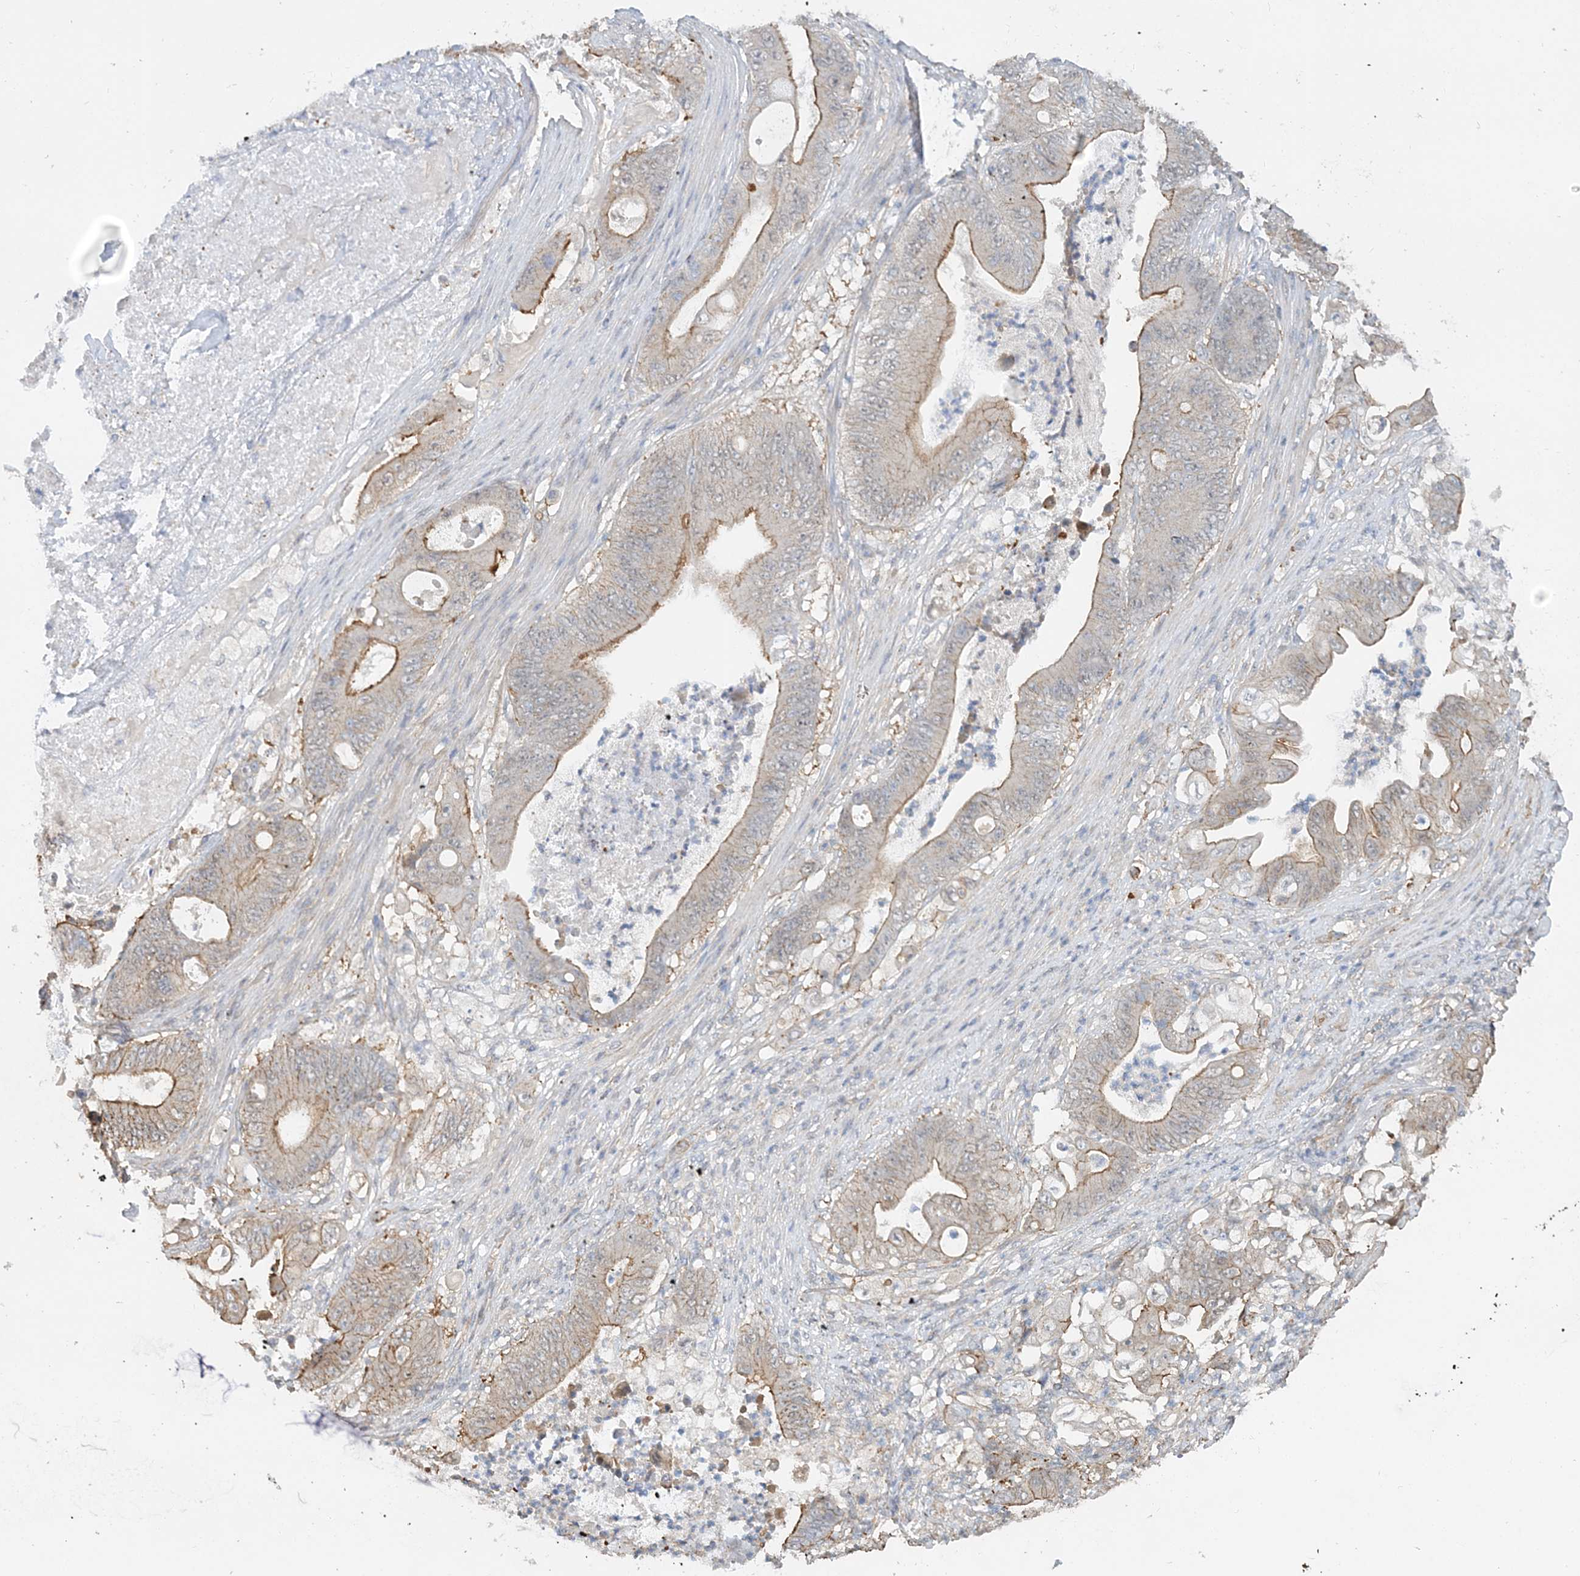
{"staining": {"intensity": "moderate", "quantity": "<25%", "location": "cytoplasmic/membranous"}, "tissue": "stomach cancer", "cell_type": "Tumor cells", "image_type": "cancer", "snomed": [{"axis": "morphology", "description": "Adenocarcinoma, NOS"}, {"axis": "topography", "description": "Stomach"}], "caption": "Brown immunohistochemical staining in stomach cancer (adenocarcinoma) reveals moderate cytoplasmic/membranous expression in approximately <25% of tumor cells. (DAB (3,3'-diaminobenzidine) IHC with brightfield microscopy, high magnification).", "gene": "MAT2B", "patient": {"sex": "female", "age": 73}}